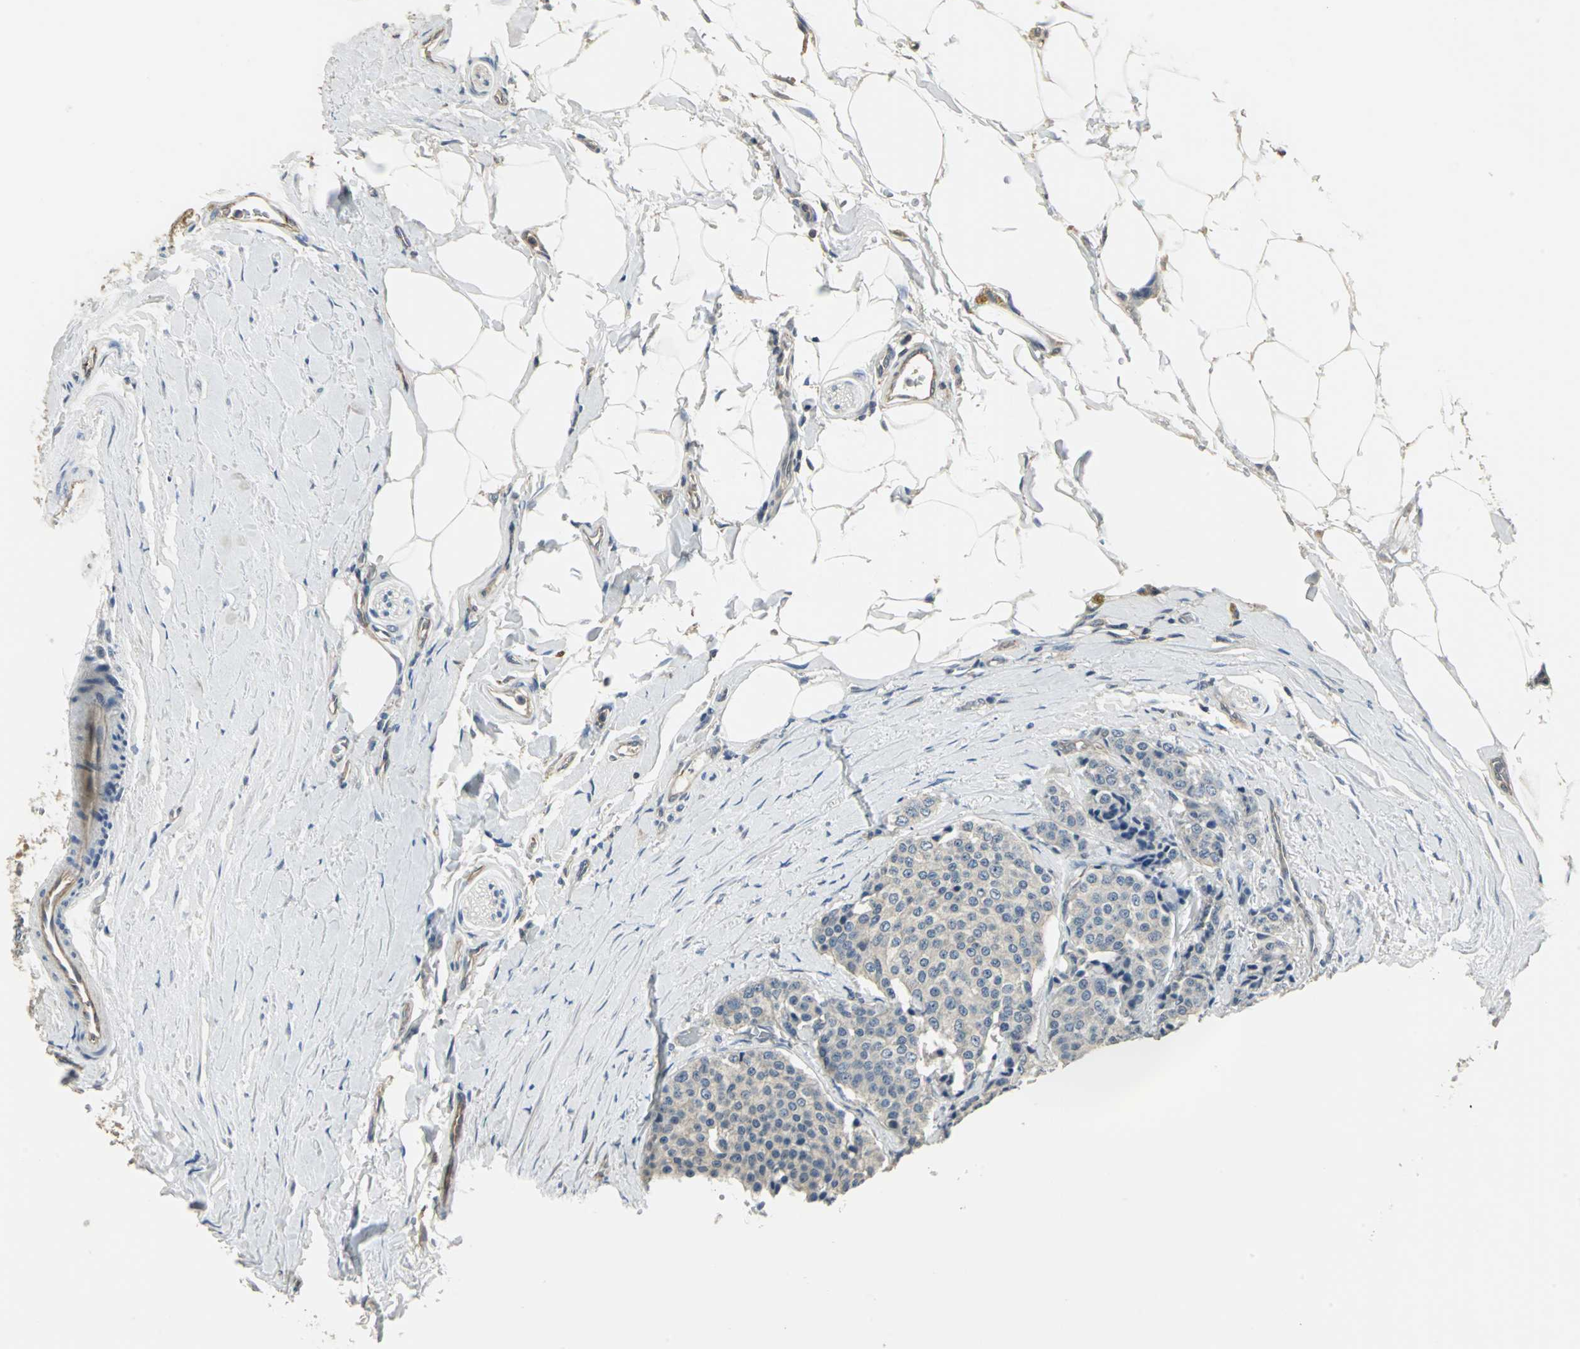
{"staining": {"intensity": "negative", "quantity": "none", "location": "none"}, "tissue": "carcinoid", "cell_type": "Tumor cells", "image_type": "cancer", "snomed": [{"axis": "morphology", "description": "Carcinoid, malignant, NOS"}, {"axis": "topography", "description": "Colon"}], "caption": "There is no significant staining in tumor cells of carcinoid.", "gene": "RAPGEF1", "patient": {"sex": "female", "age": 61}}